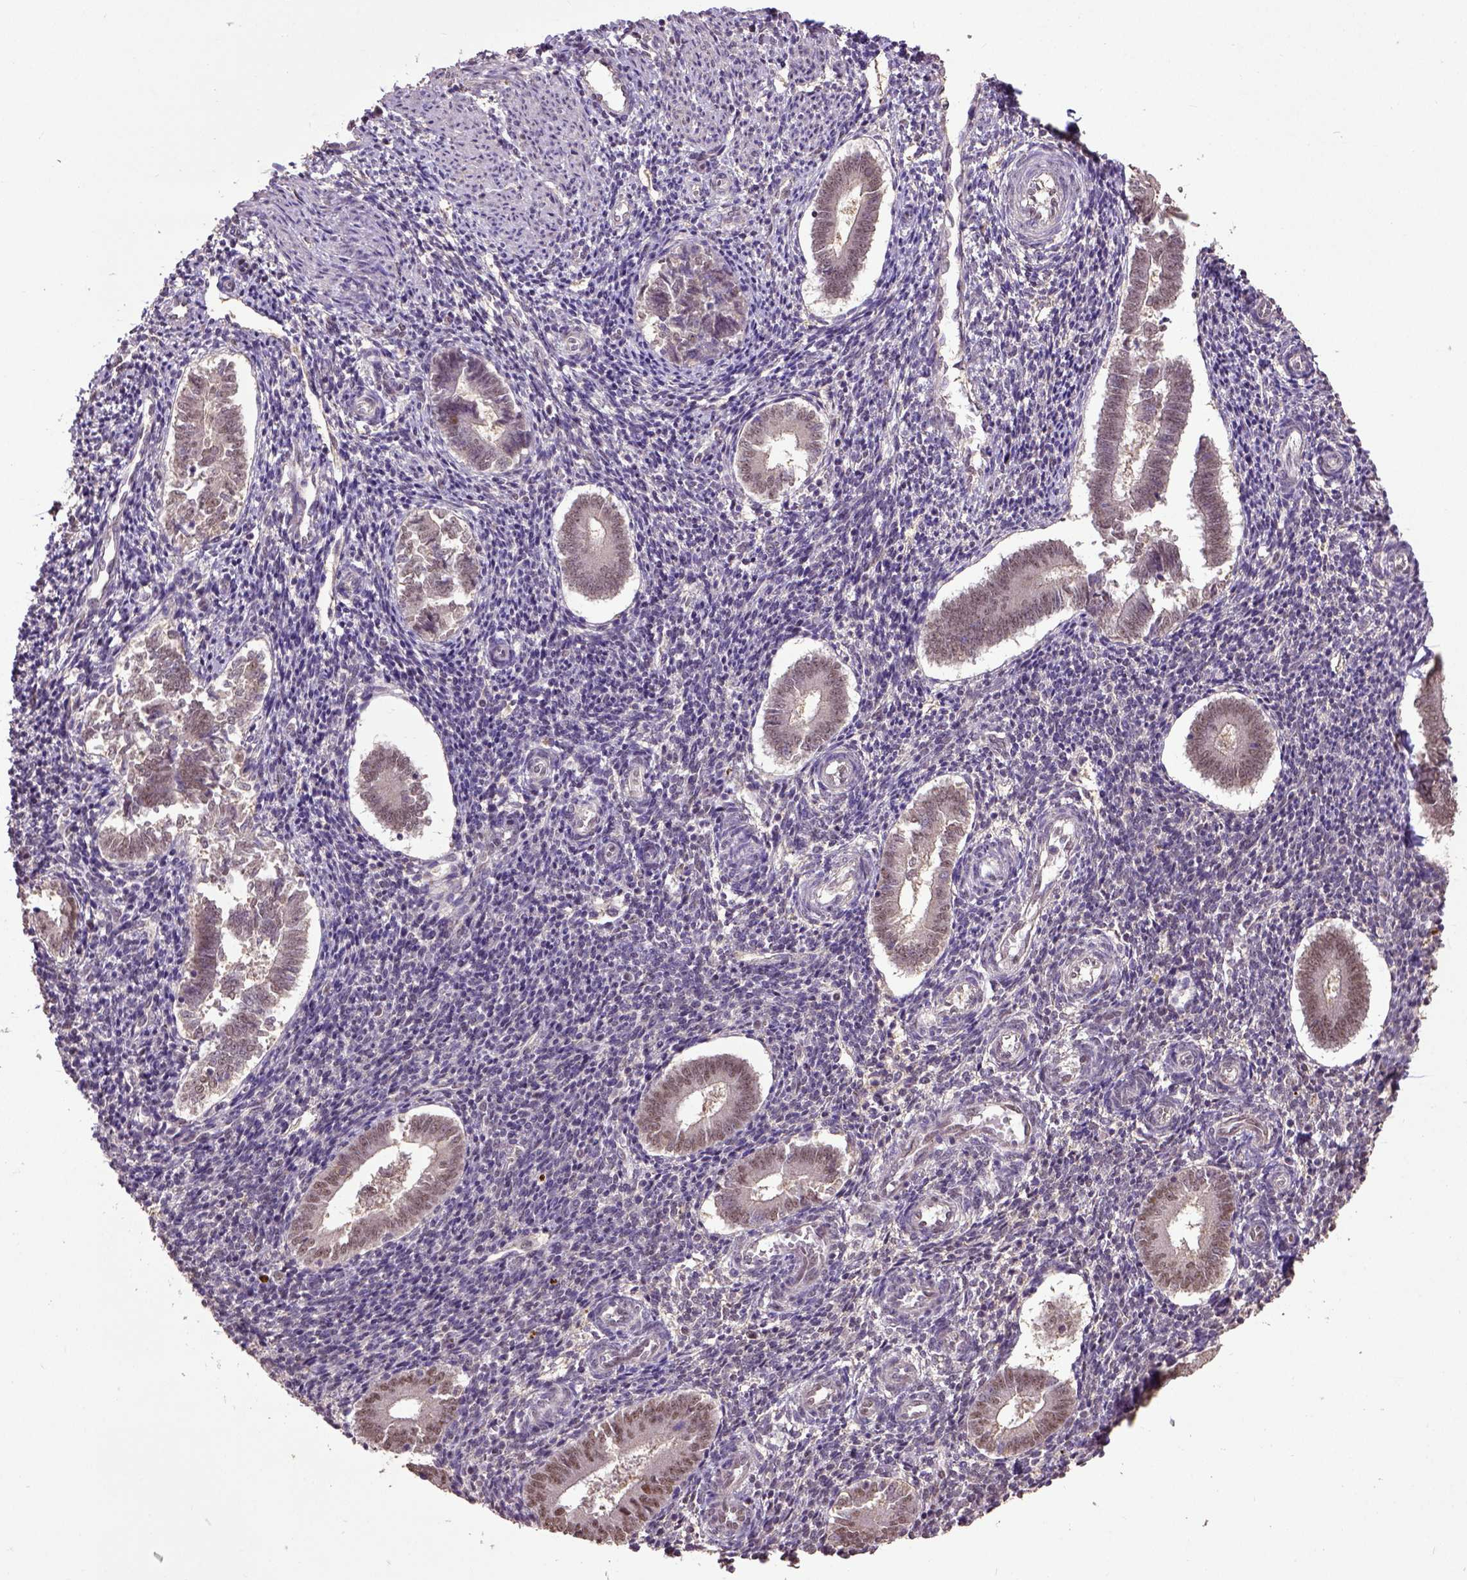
{"staining": {"intensity": "negative", "quantity": "none", "location": "none"}, "tissue": "endometrium", "cell_type": "Cells in endometrial stroma", "image_type": "normal", "snomed": [{"axis": "morphology", "description": "Normal tissue, NOS"}, {"axis": "topography", "description": "Endometrium"}], "caption": "Immunohistochemistry micrograph of unremarkable endometrium: human endometrium stained with DAB (3,3'-diaminobenzidine) displays no significant protein expression in cells in endometrial stroma. The staining is performed using DAB (3,3'-diaminobenzidine) brown chromogen with nuclei counter-stained in using hematoxylin.", "gene": "UBA3", "patient": {"sex": "female", "age": 25}}